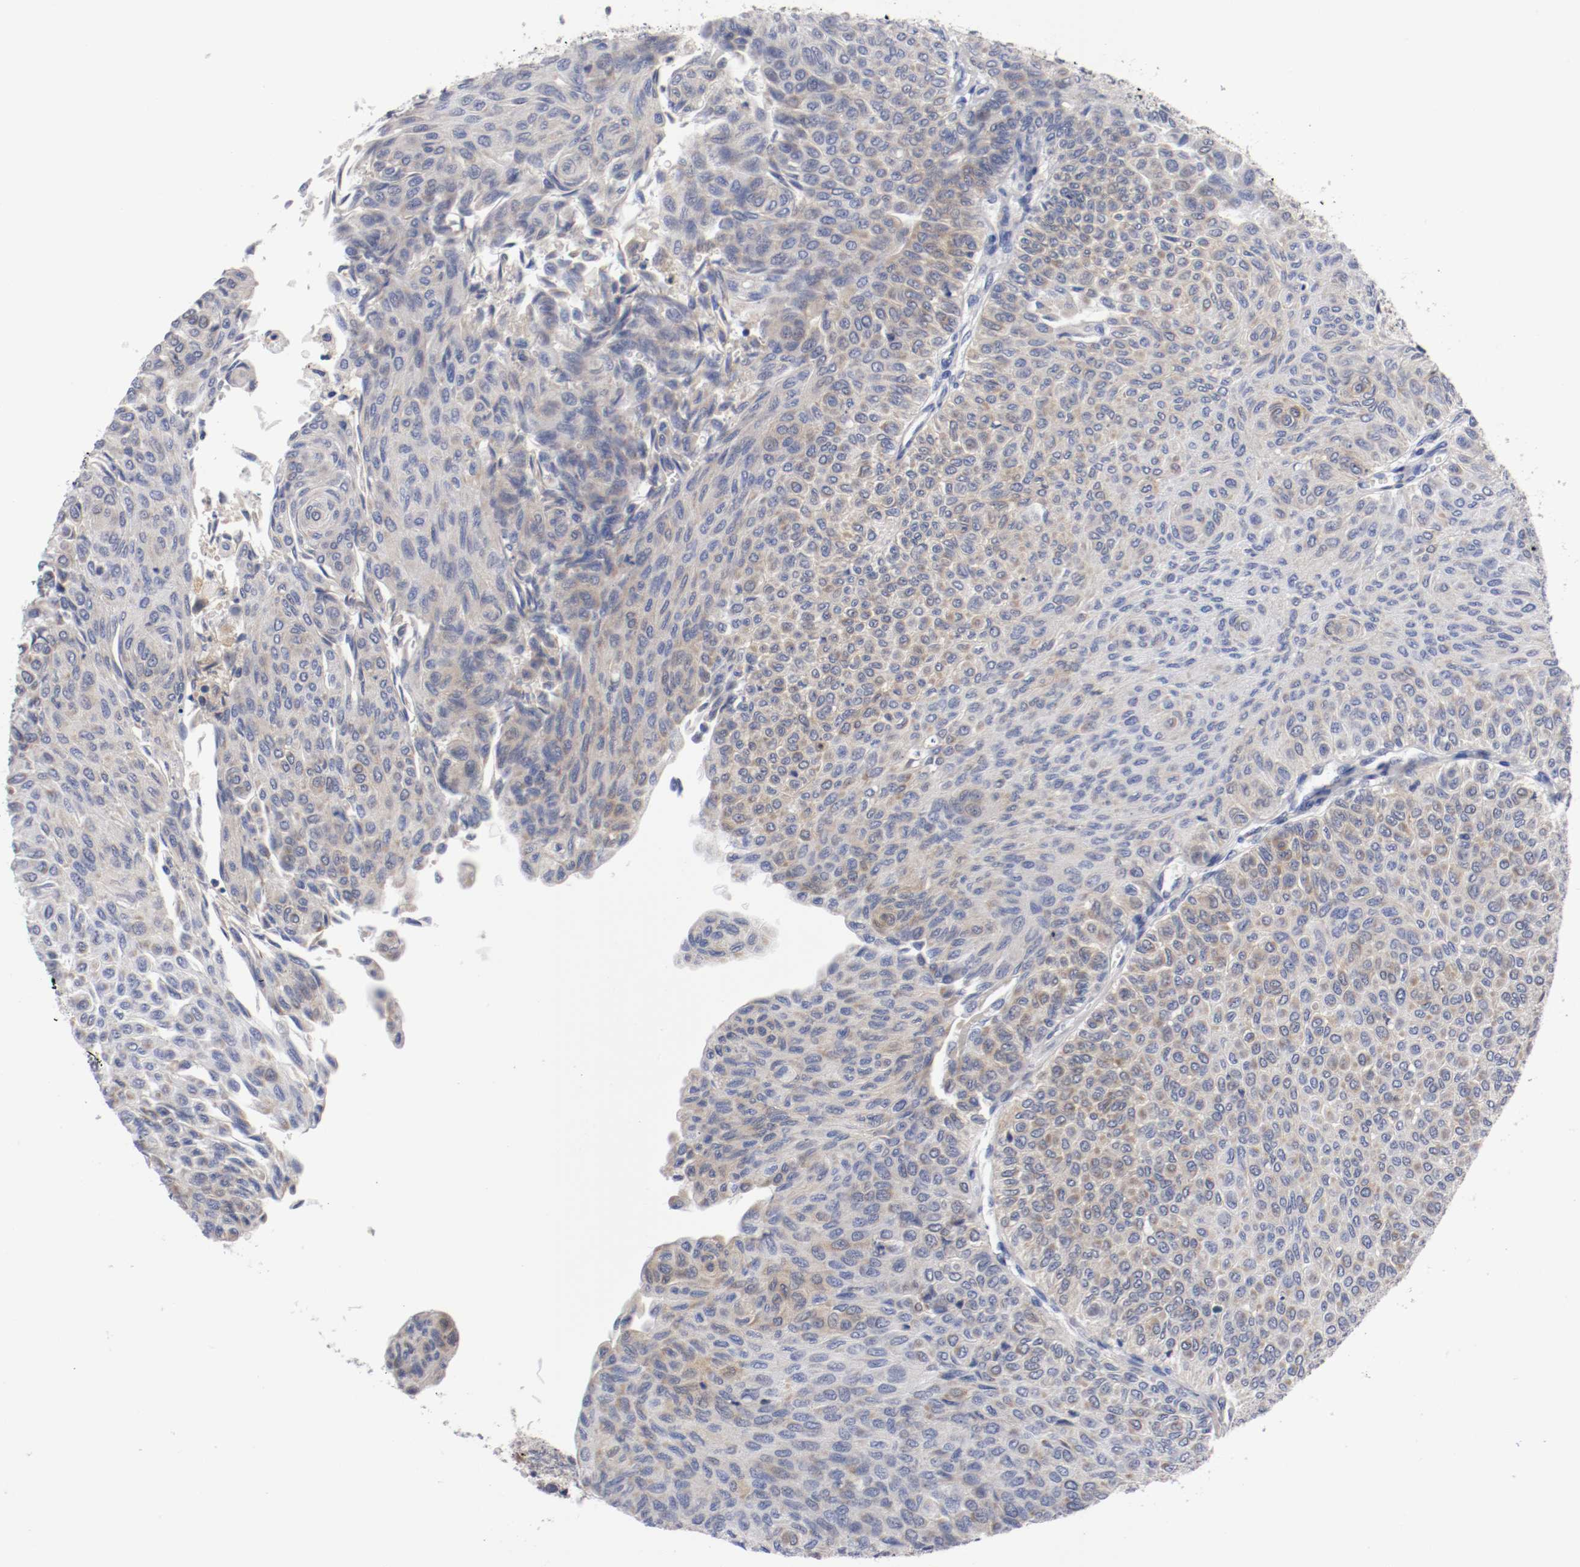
{"staining": {"intensity": "weak", "quantity": "<25%", "location": "cytoplasmic/membranous"}, "tissue": "urothelial cancer", "cell_type": "Tumor cells", "image_type": "cancer", "snomed": [{"axis": "morphology", "description": "Urothelial carcinoma, Low grade"}, {"axis": "topography", "description": "Urinary bladder"}], "caption": "An immunohistochemistry (IHC) micrograph of urothelial cancer is shown. There is no staining in tumor cells of urothelial cancer.", "gene": "PCSK6", "patient": {"sex": "male", "age": 78}}